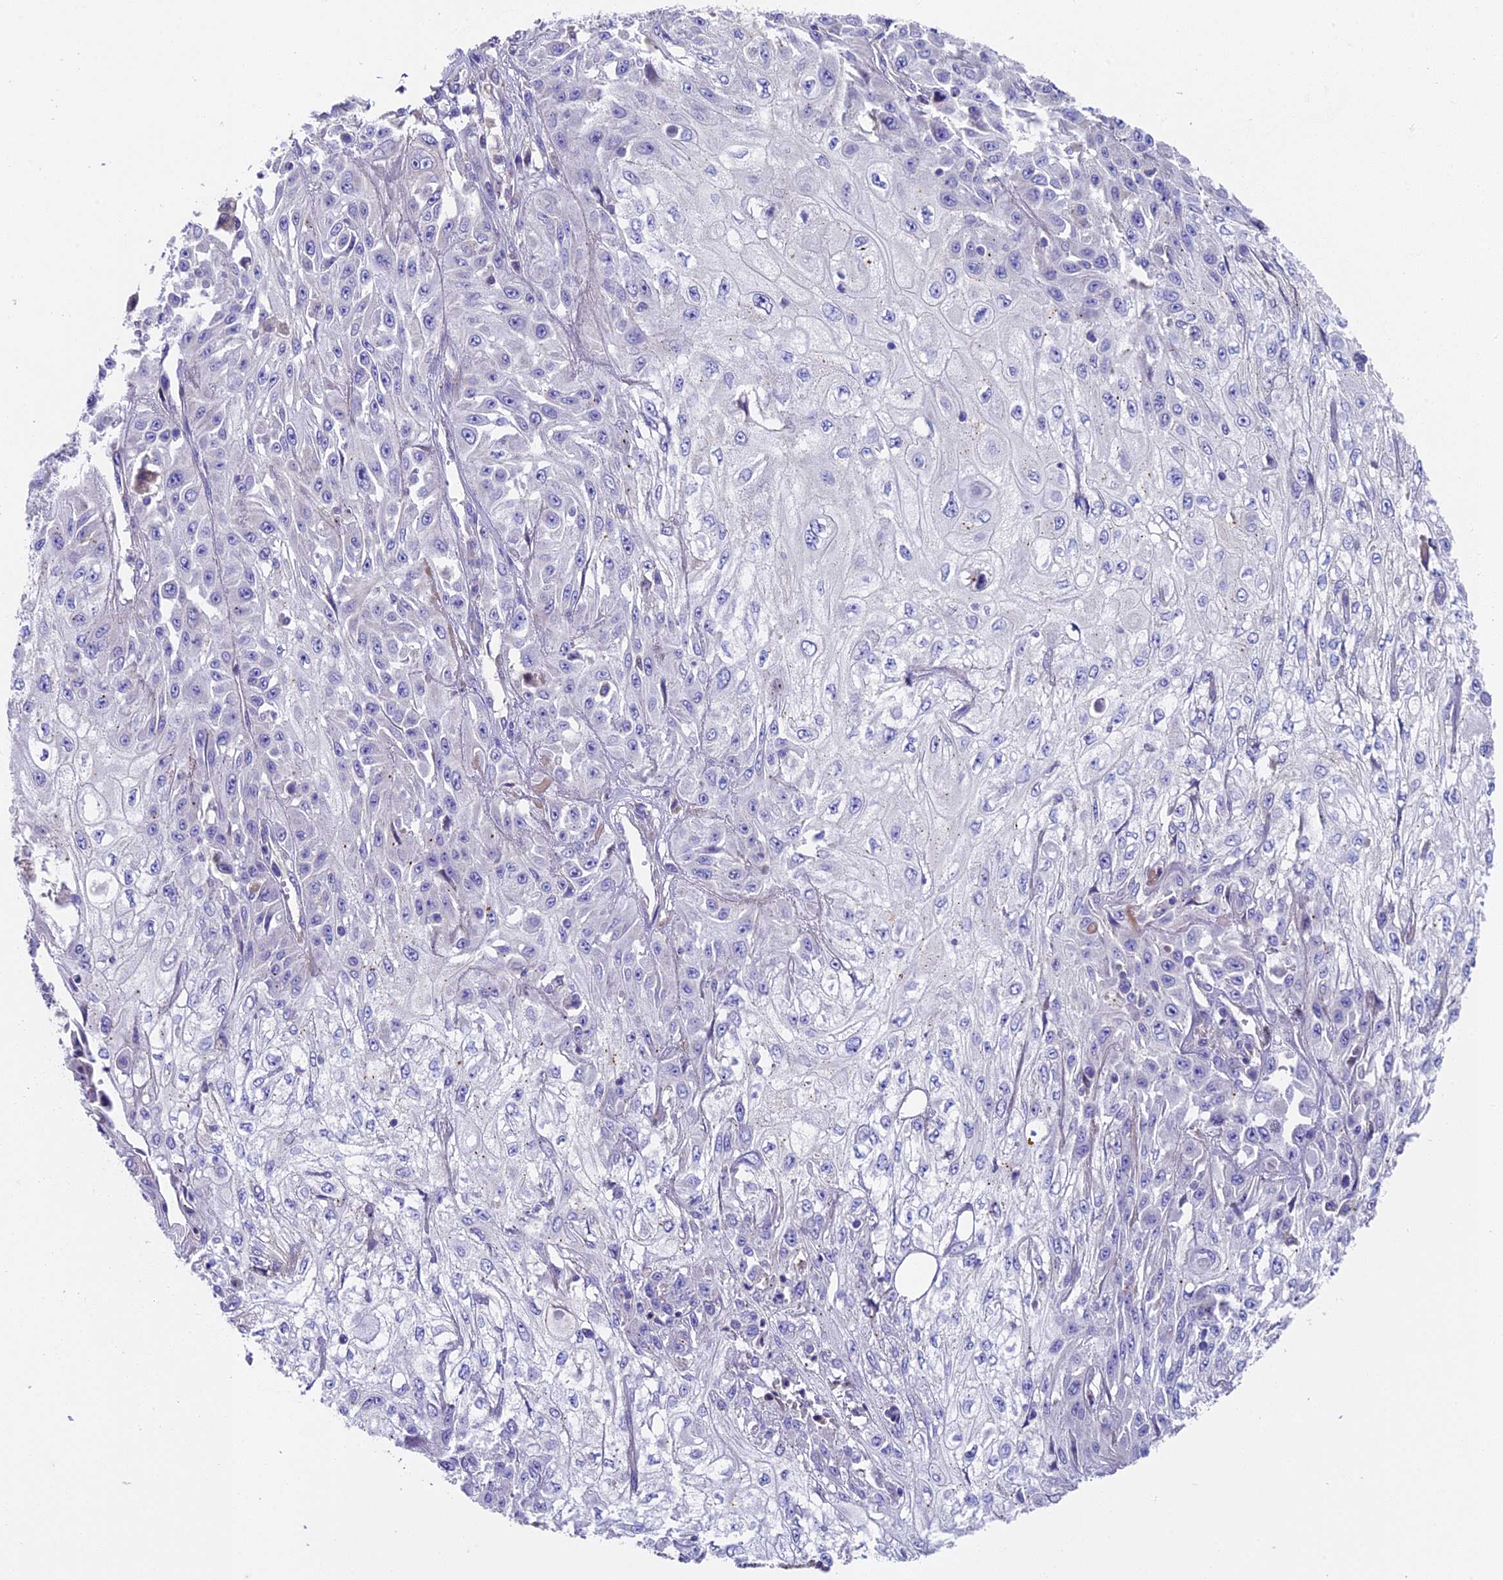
{"staining": {"intensity": "negative", "quantity": "none", "location": "none"}, "tissue": "skin cancer", "cell_type": "Tumor cells", "image_type": "cancer", "snomed": [{"axis": "morphology", "description": "Squamous cell carcinoma, NOS"}, {"axis": "morphology", "description": "Squamous cell carcinoma, metastatic, NOS"}, {"axis": "topography", "description": "Skin"}, {"axis": "topography", "description": "Lymph node"}], "caption": "Immunohistochemistry of human skin cancer (metastatic squamous cell carcinoma) shows no expression in tumor cells.", "gene": "PIGU", "patient": {"sex": "male", "age": 75}}